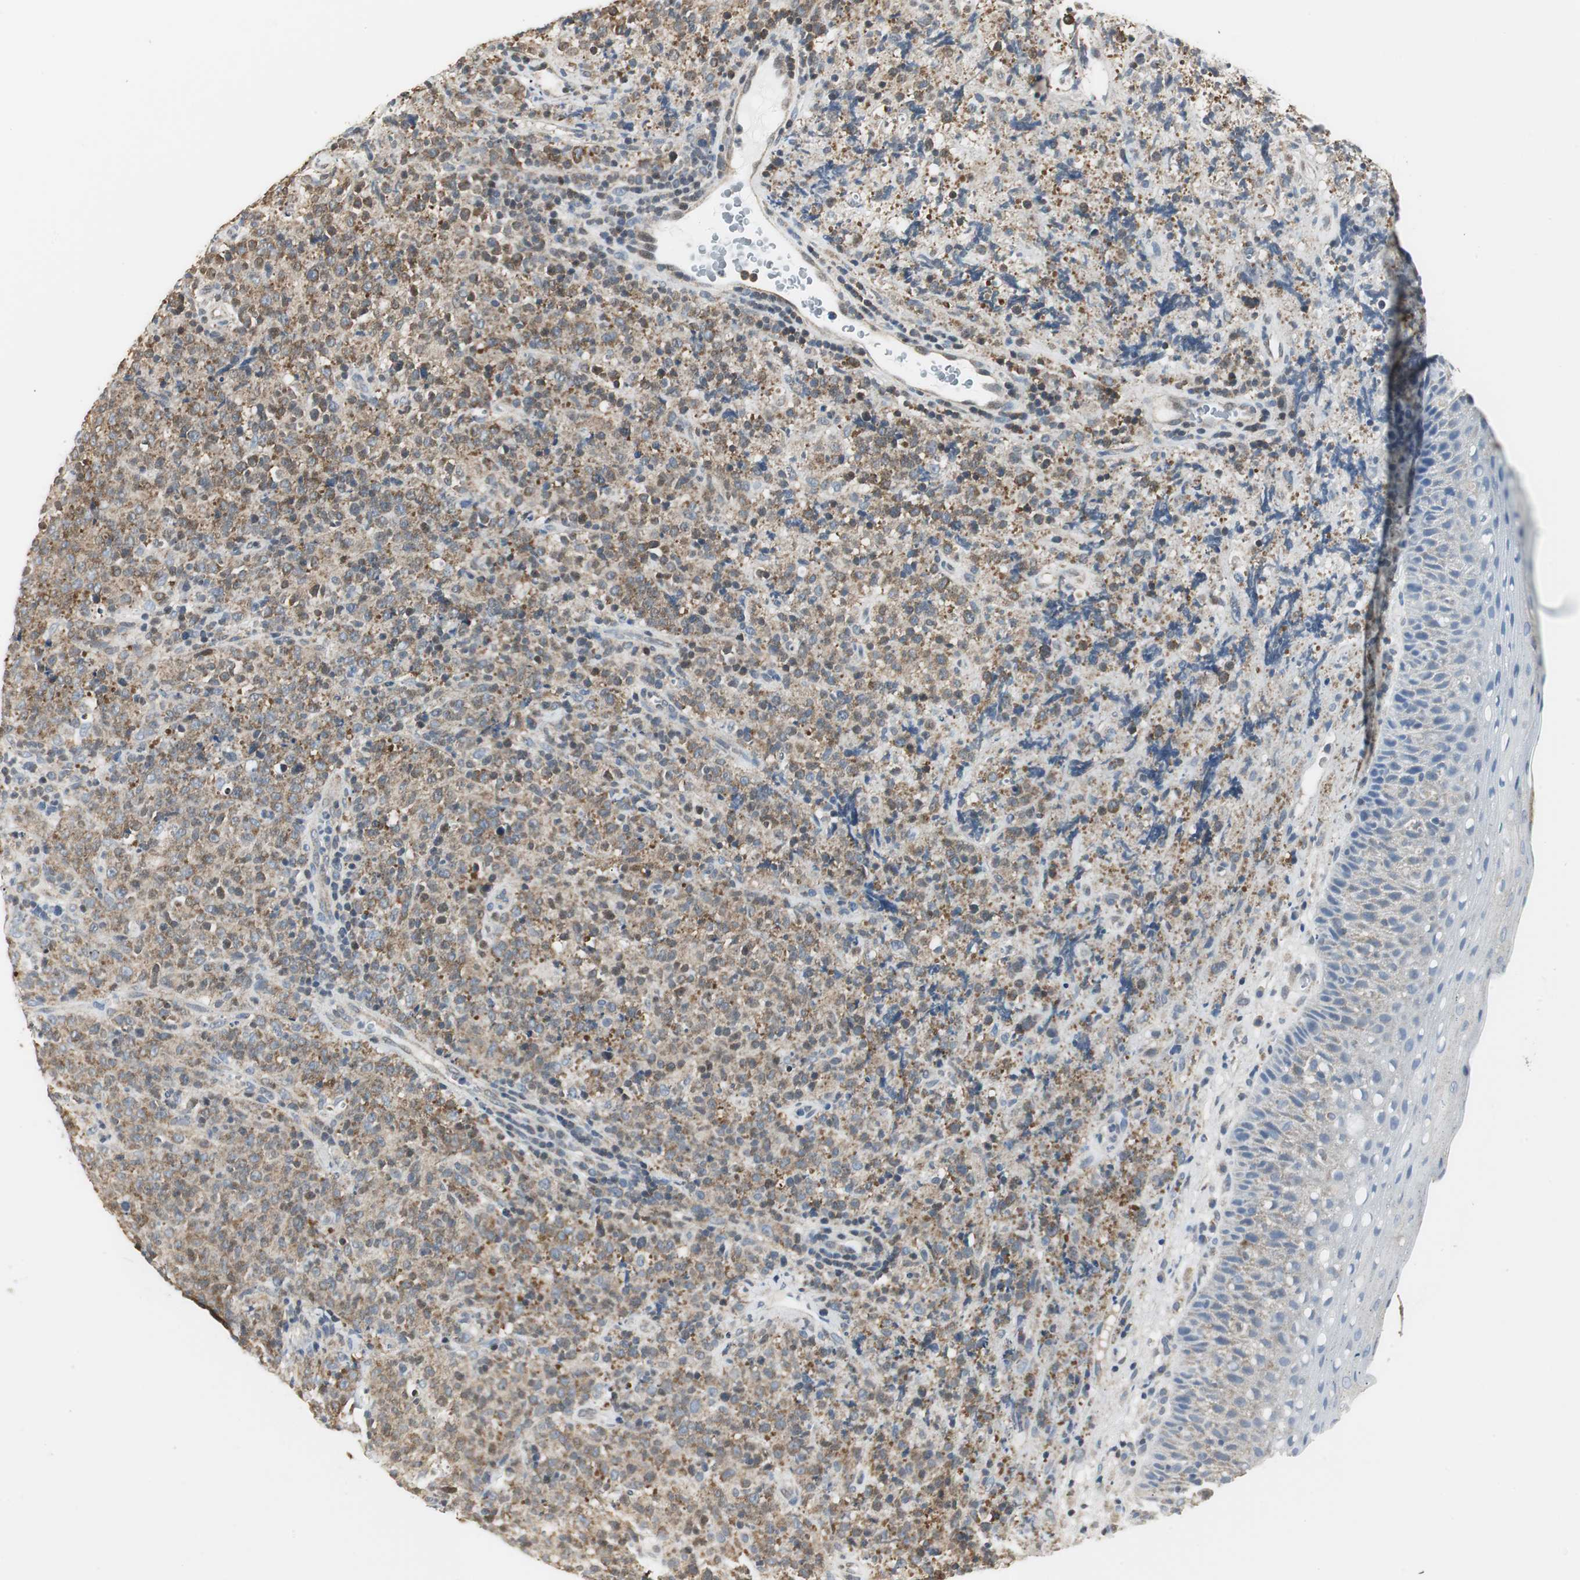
{"staining": {"intensity": "weak", "quantity": ">75%", "location": "cytoplasmic/membranous"}, "tissue": "lymphoma", "cell_type": "Tumor cells", "image_type": "cancer", "snomed": [{"axis": "morphology", "description": "Malignant lymphoma, non-Hodgkin's type, High grade"}, {"axis": "topography", "description": "Tonsil"}], "caption": "This is a histology image of immunohistochemistry (IHC) staining of lymphoma, which shows weak staining in the cytoplasmic/membranous of tumor cells.", "gene": "CCT5", "patient": {"sex": "female", "age": 36}}